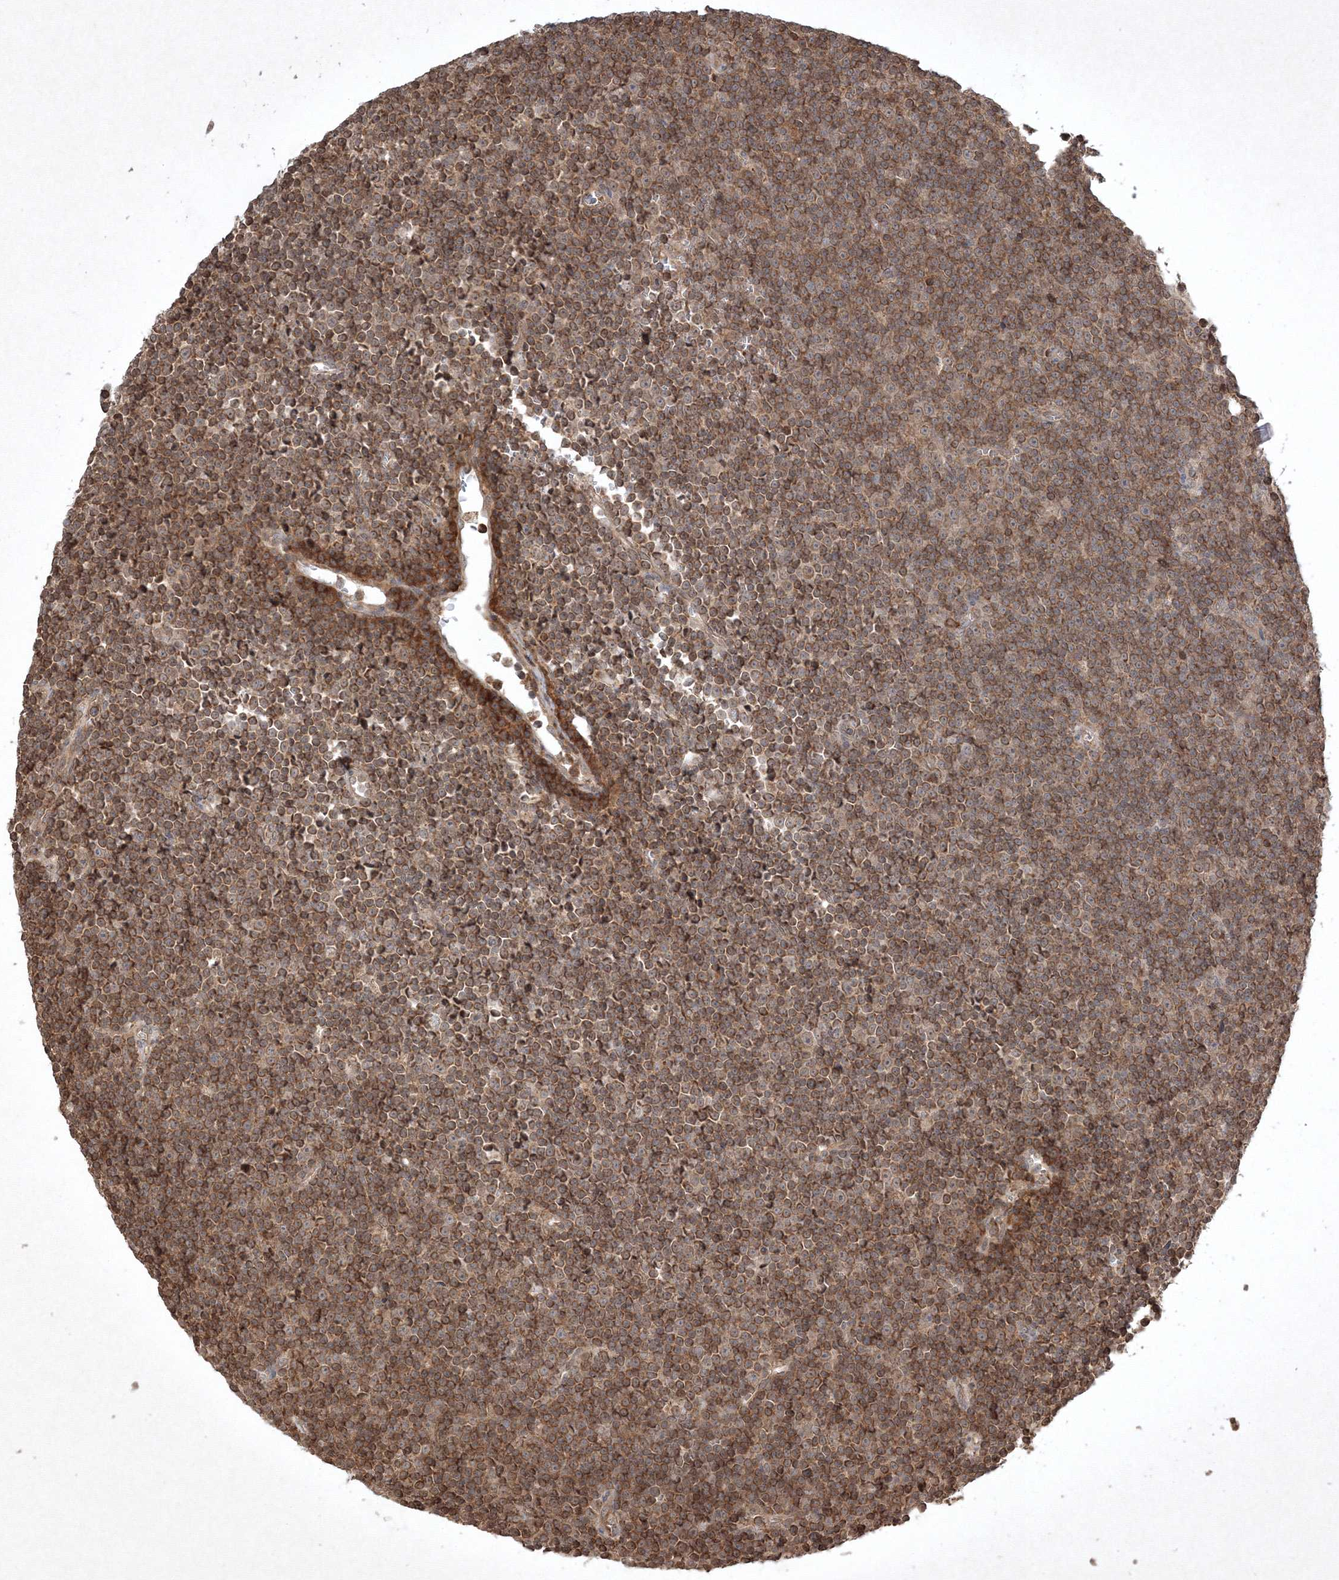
{"staining": {"intensity": "weak", "quantity": ">75%", "location": "cytoplasmic/membranous"}, "tissue": "lymphoma", "cell_type": "Tumor cells", "image_type": "cancer", "snomed": [{"axis": "morphology", "description": "Malignant lymphoma, non-Hodgkin's type, Low grade"}, {"axis": "topography", "description": "Lymph node"}], "caption": "This photomicrograph displays lymphoma stained with immunohistochemistry to label a protein in brown. The cytoplasmic/membranous of tumor cells show weak positivity for the protein. Nuclei are counter-stained blue.", "gene": "PLTP", "patient": {"sex": "female", "age": 67}}